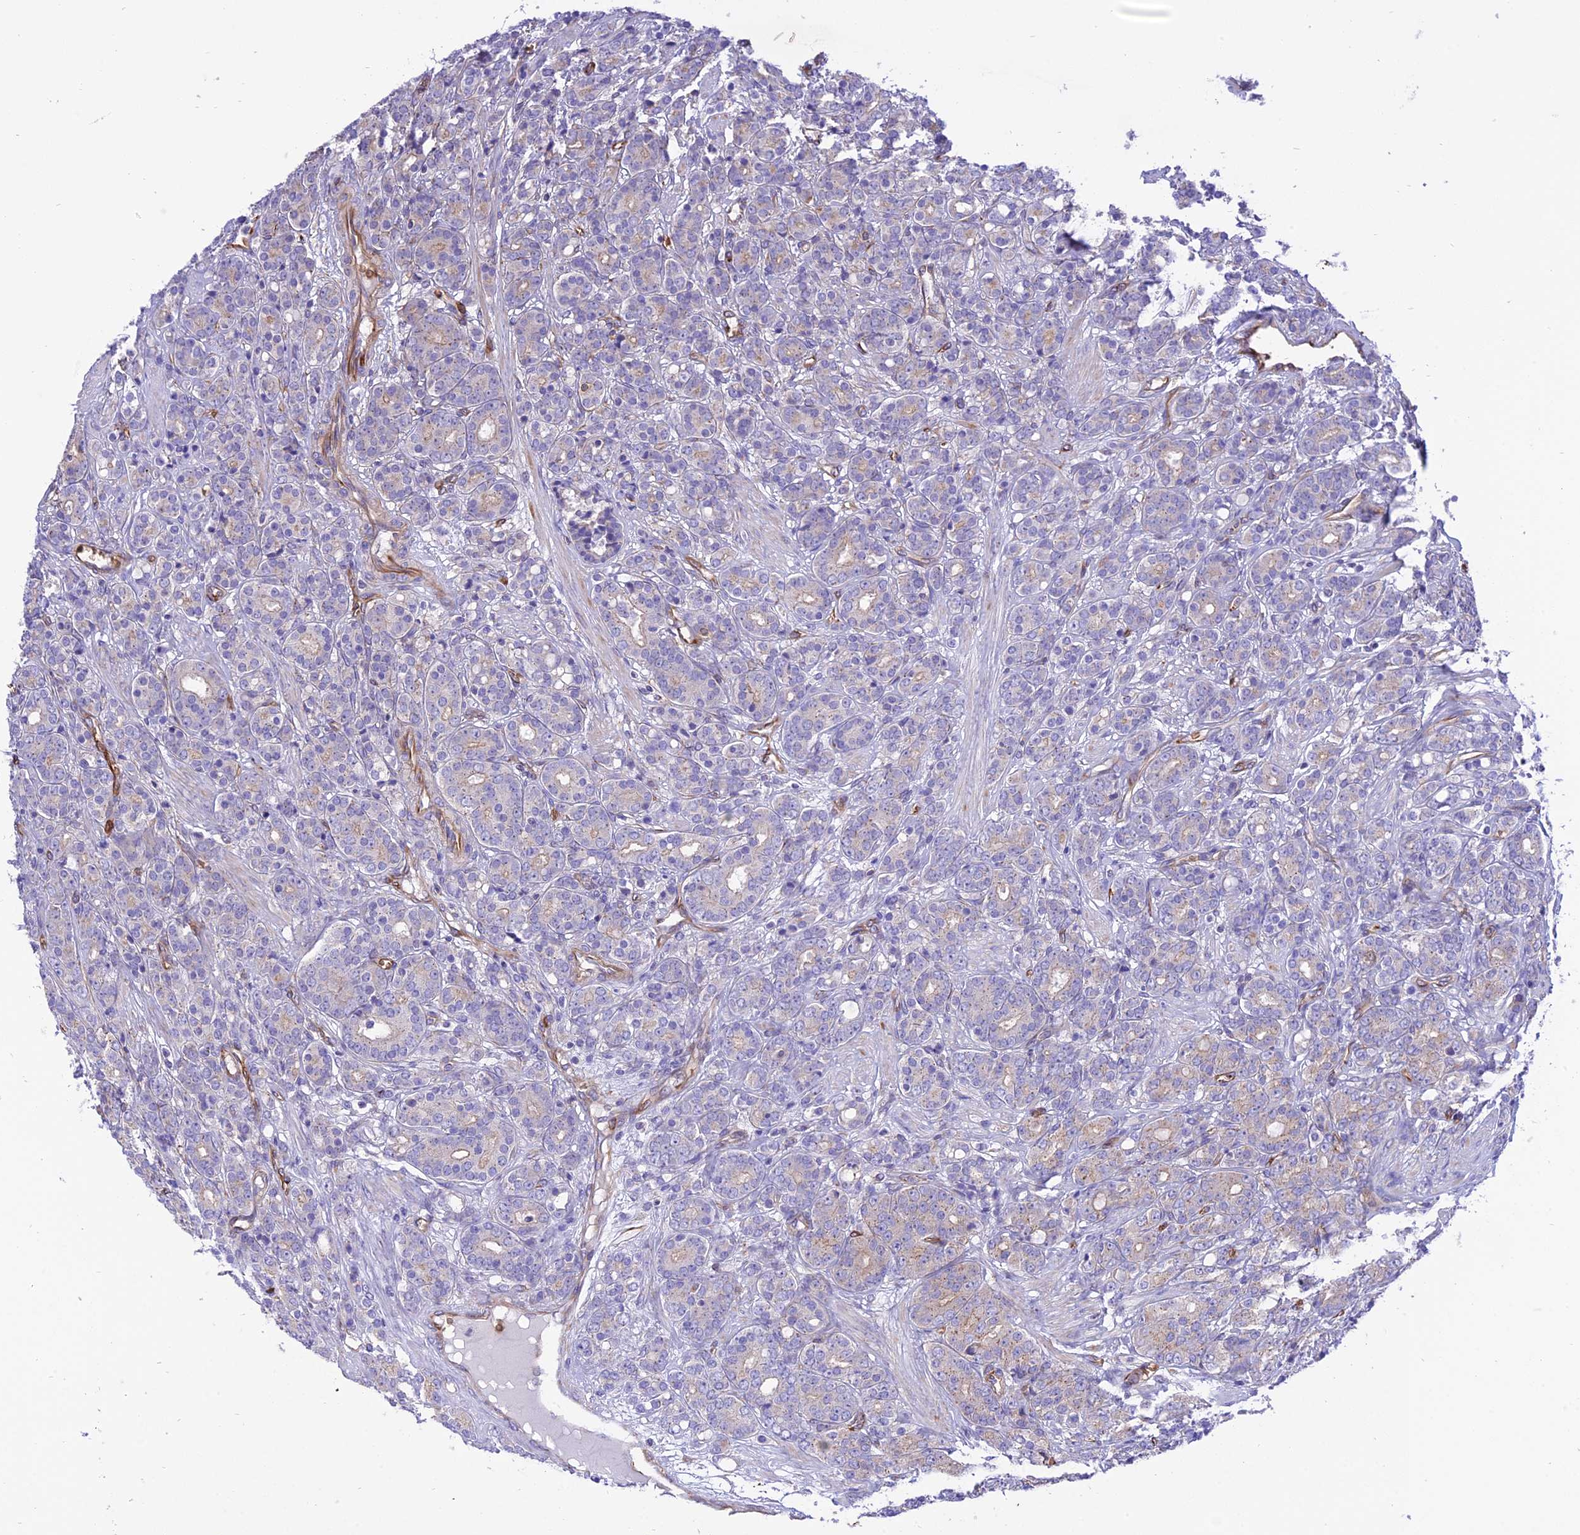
{"staining": {"intensity": "weak", "quantity": "<25%", "location": "cytoplasmic/membranous"}, "tissue": "prostate cancer", "cell_type": "Tumor cells", "image_type": "cancer", "snomed": [{"axis": "morphology", "description": "Adenocarcinoma, High grade"}, {"axis": "topography", "description": "Prostate"}], "caption": "A micrograph of prostate cancer (adenocarcinoma (high-grade)) stained for a protein exhibits no brown staining in tumor cells.", "gene": "TTC4", "patient": {"sex": "male", "age": 62}}